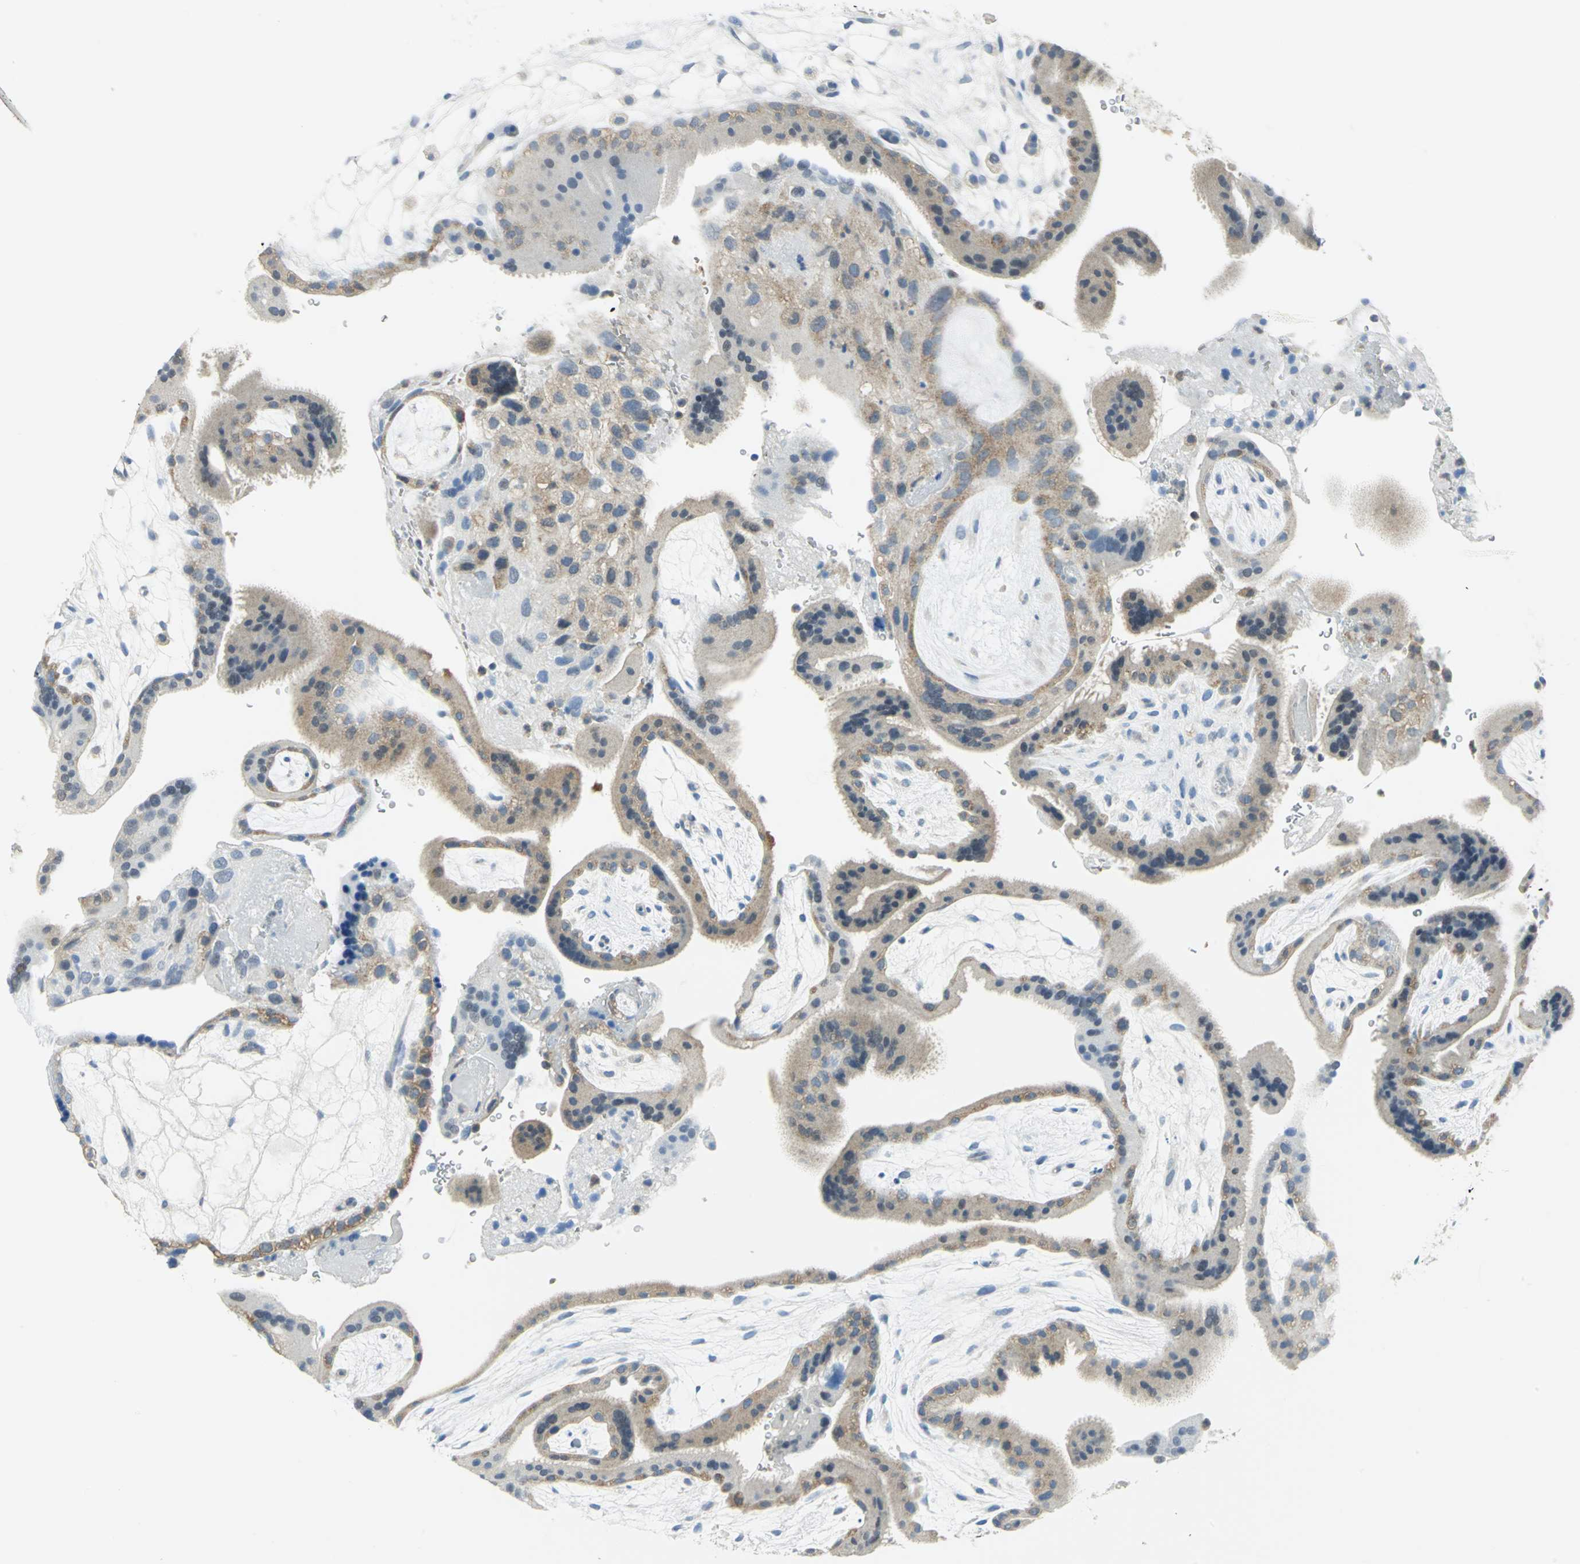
{"staining": {"intensity": "weak", "quantity": "25%-75%", "location": "cytoplasmic/membranous"}, "tissue": "placenta", "cell_type": "Decidual cells", "image_type": "normal", "snomed": [{"axis": "morphology", "description": "Normal tissue, NOS"}, {"axis": "topography", "description": "Placenta"}], "caption": "Weak cytoplasmic/membranous positivity is identified in approximately 25%-75% of decidual cells in normal placenta. The staining was performed using DAB (3,3'-diaminobenzidine) to visualize the protein expression in brown, while the nuclei were stained in blue with hematoxylin (Magnification: 20x).", "gene": "ALDOA", "patient": {"sex": "female", "age": 19}}